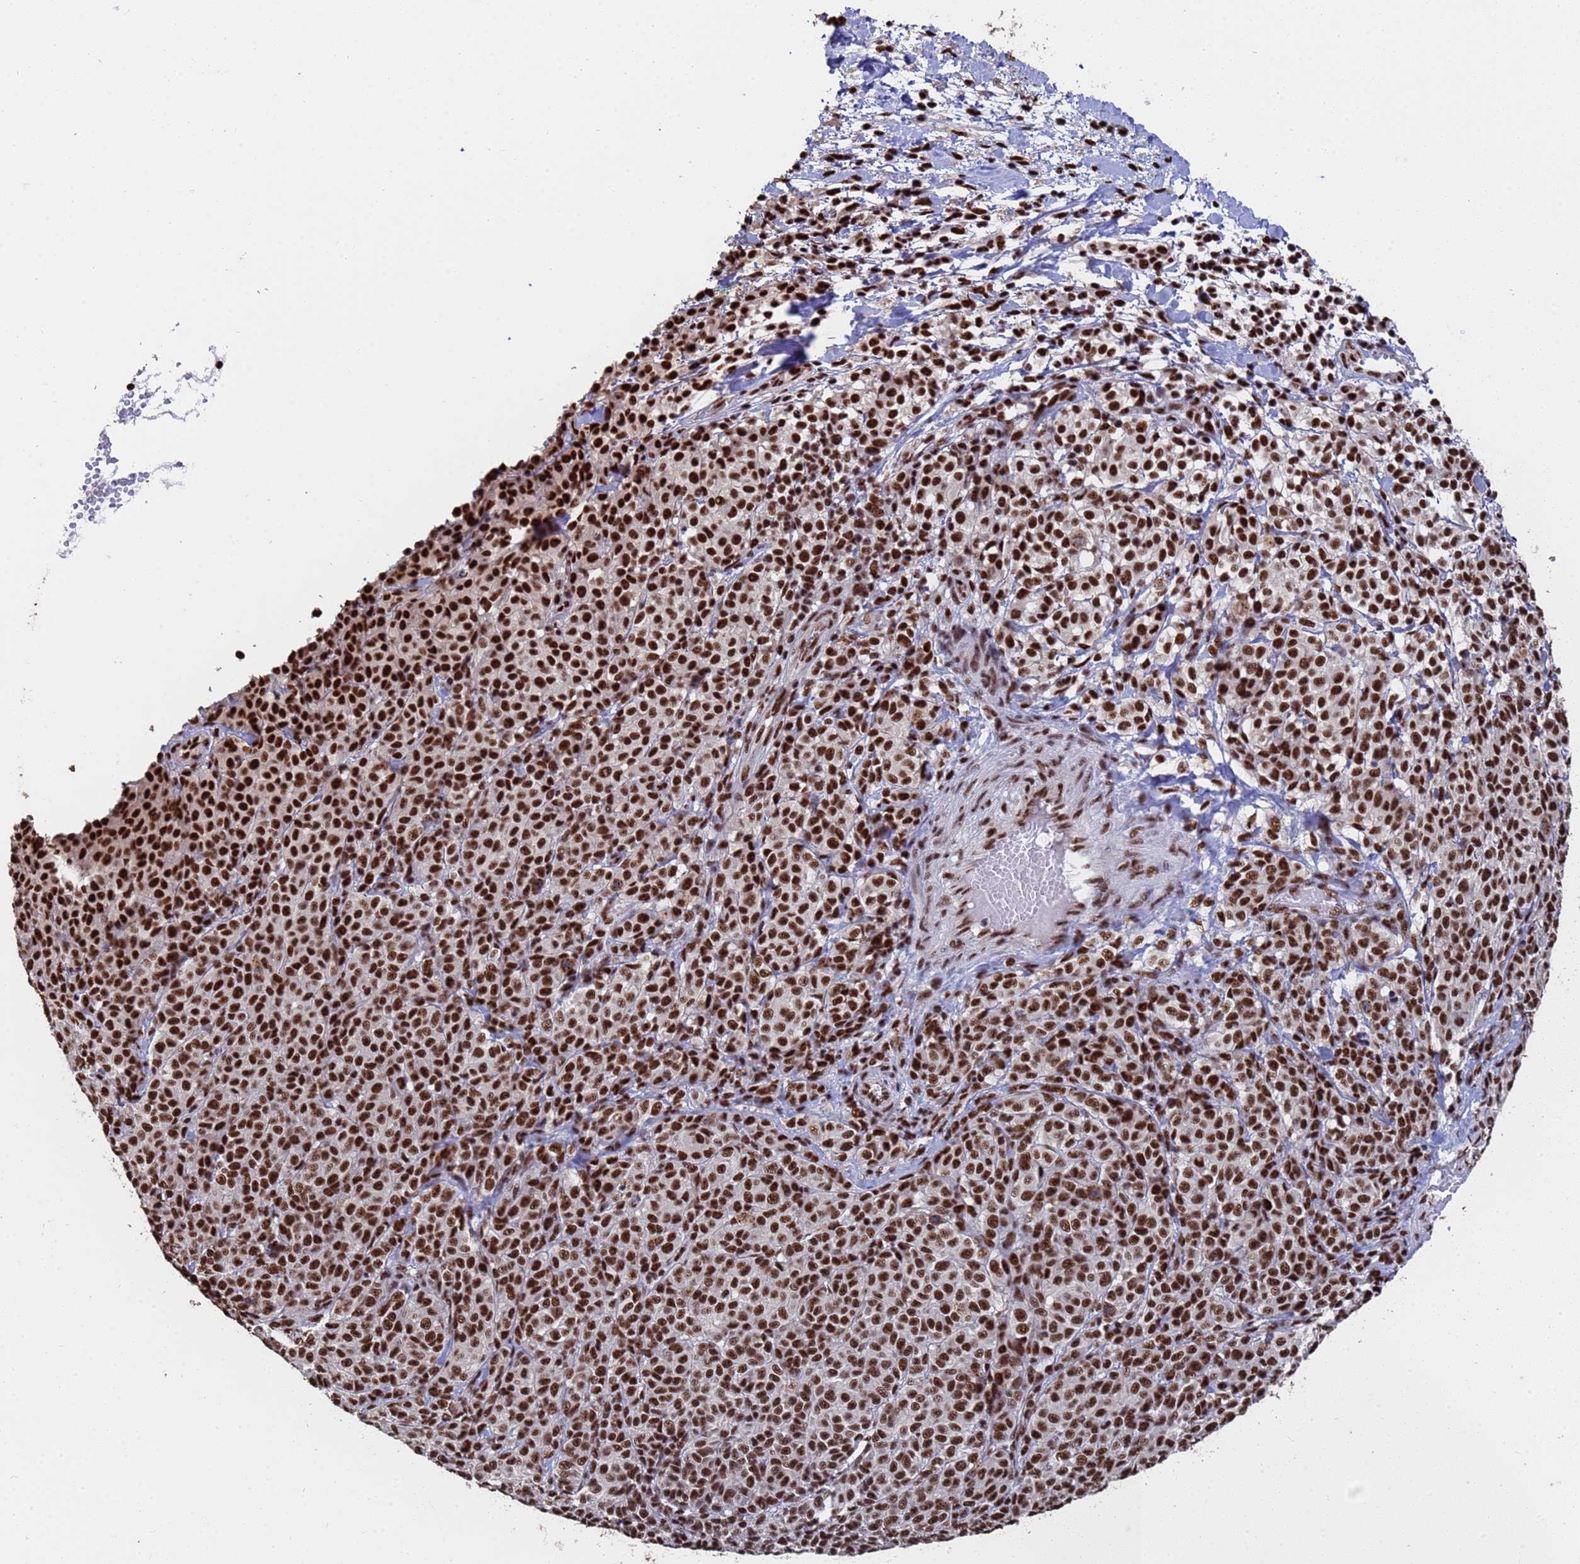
{"staining": {"intensity": "strong", "quantity": ">75%", "location": "nuclear"}, "tissue": "melanoma", "cell_type": "Tumor cells", "image_type": "cancer", "snomed": [{"axis": "morphology", "description": "Normal tissue, NOS"}, {"axis": "morphology", "description": "Malignant melanoma, NOS"}, {"axis": "topography", "description": "Skin"}], "caption": "Human malignant melanoma stained with a protein marker reveals strong staining in tumor cells.", "gene": "SF3B2", "patient": {"sex": "female", "age": 34}}